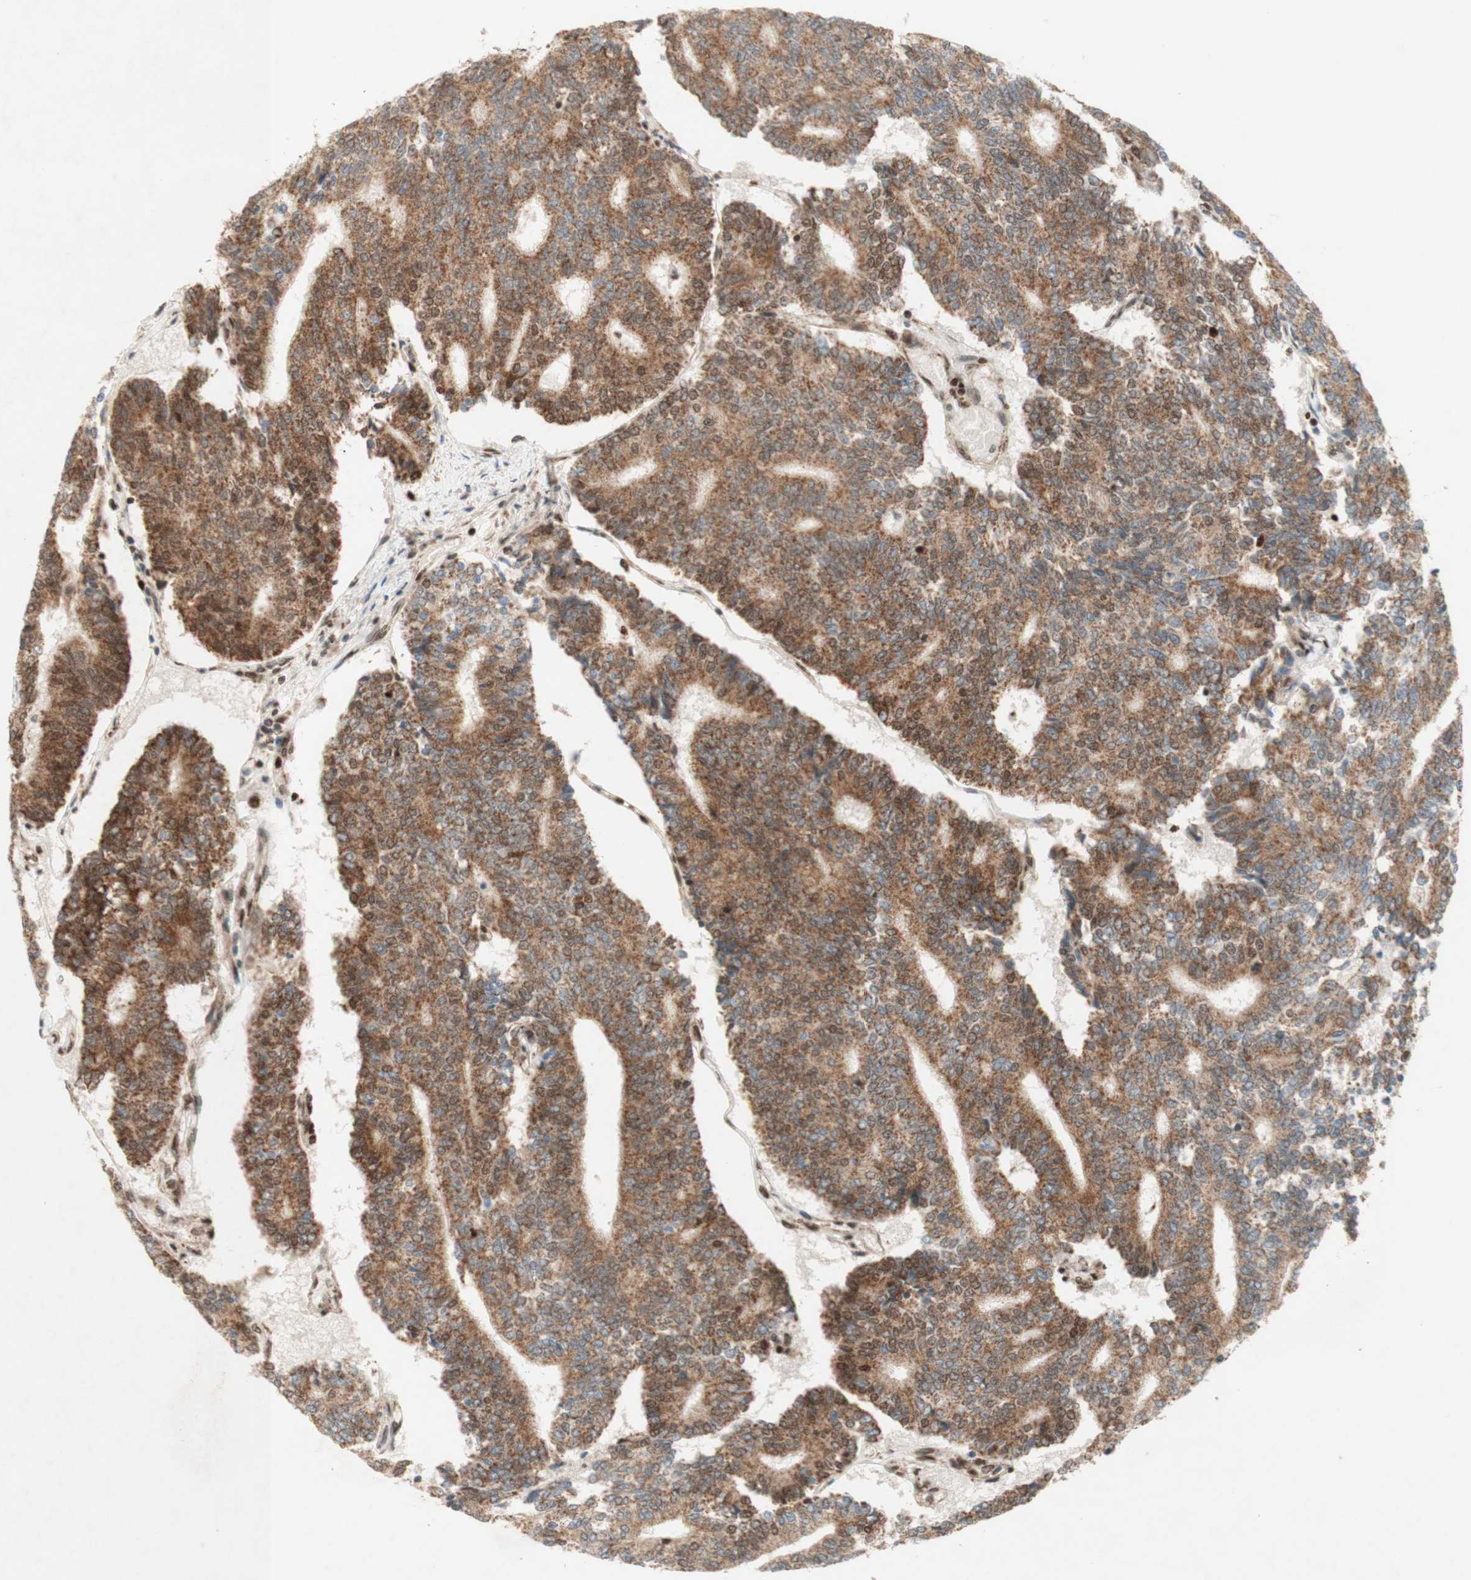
{"staining": {"intensity": "moderate", "quantity": ">75%", "location": "cytoplasmic/membranous"}, "tissue": "prostate cancer", "cell_type": "Tumor cells", "image_type": "cancer", "snomed": [{"axis": "morphology", "description": "Normal tissue, NOS"}, {"axis": "morphology", "description": "Adenocarcinoma, High grade"}, {"axis": "topography", "description": "Prostate"}, {"axis": "topography", "description": "Seminal veicle"}], "caption": "A micrograph showing moderate cytoplasmic/membranous expression in about >75% of tumor cells in prostate high-grade adenocarcinoma, as visualized by brown immunohistochemical staining.", "gene": "DNMT3A", "patient": {"sex": "male", "age": 55}}